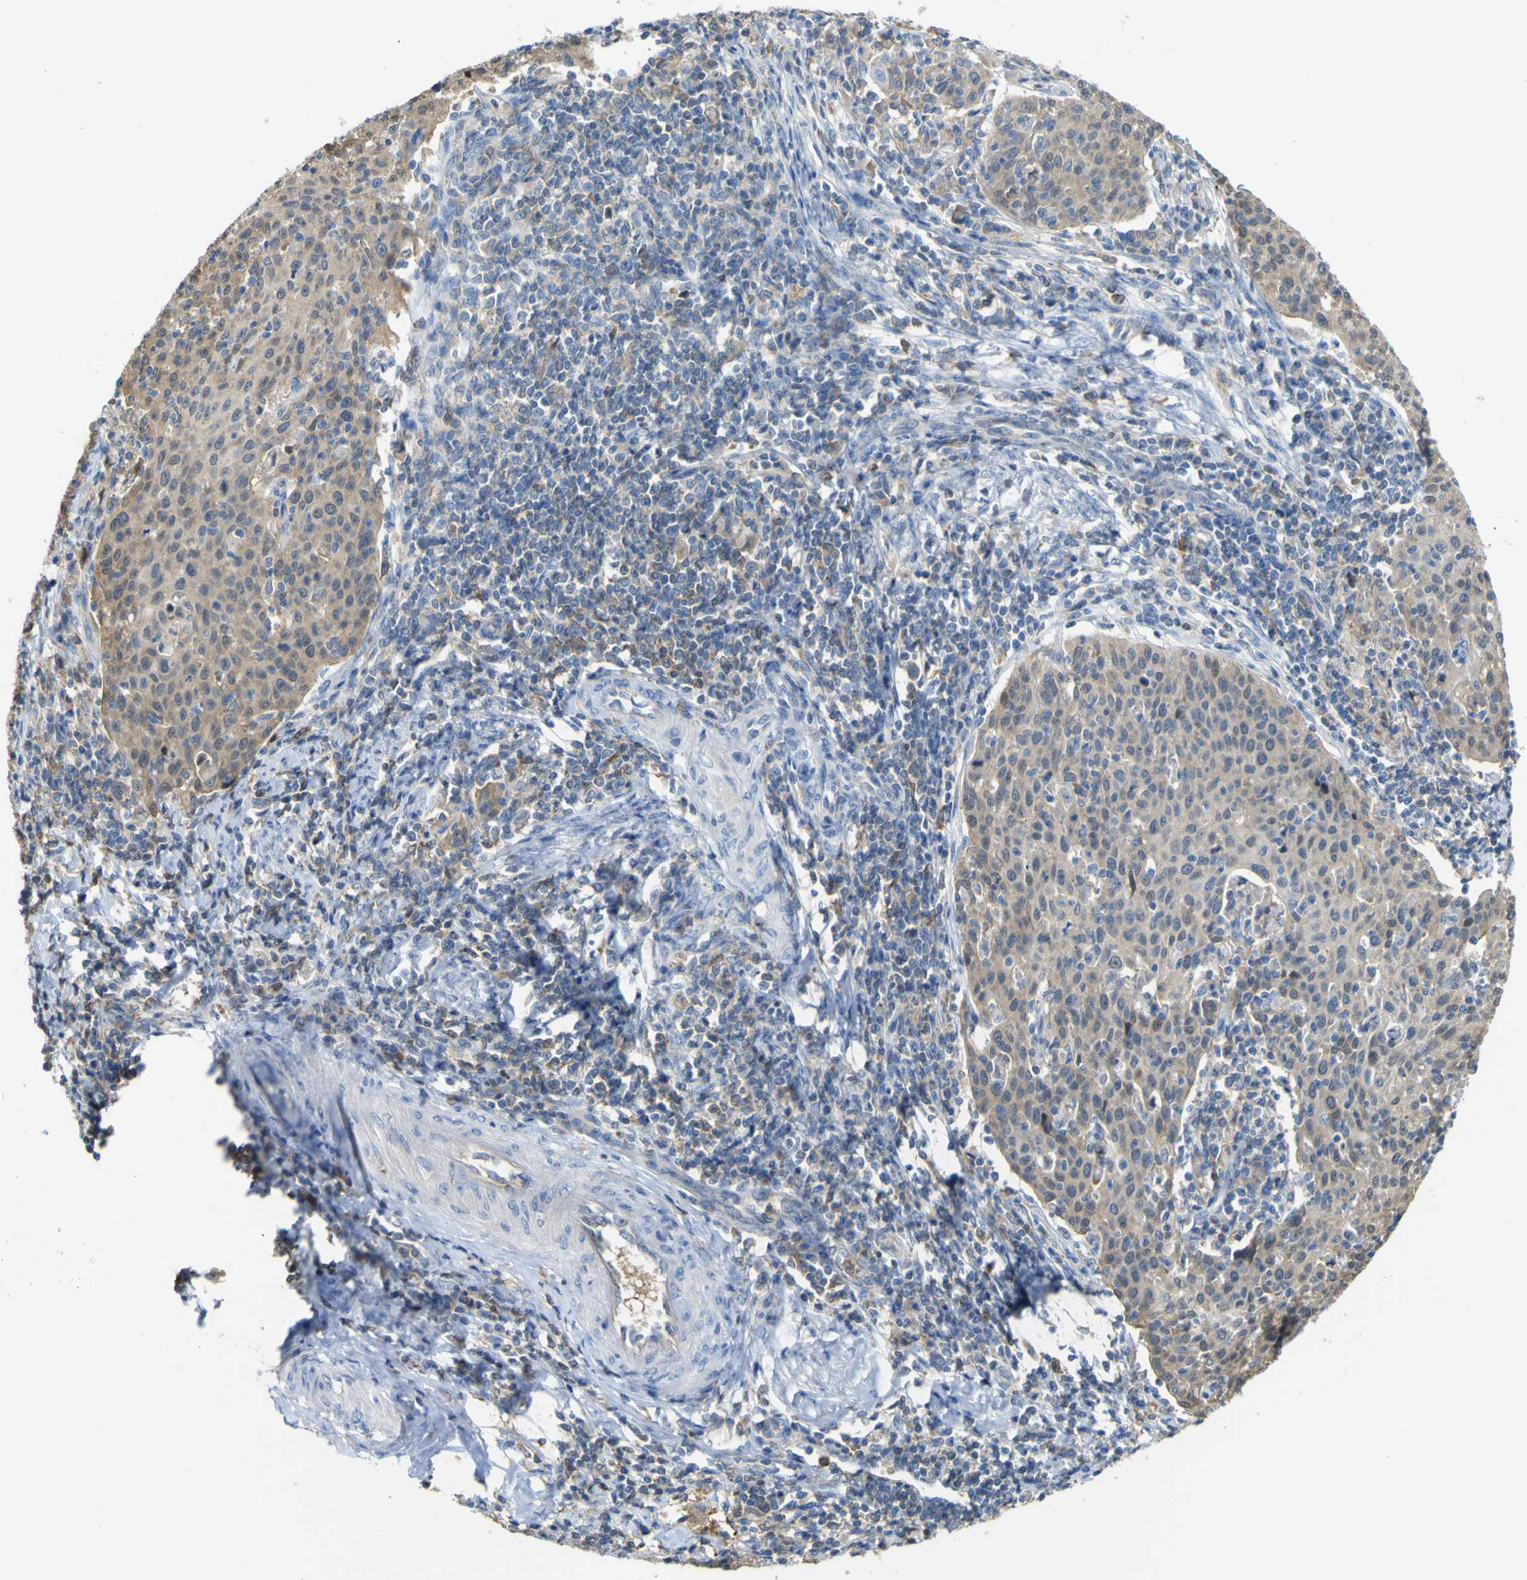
{"staining": {"intensity": "moderate", "quantity": ">75%", "location": "cytoplasmic/membranous"}, "tissue": "cervical cancer", "cell_type": "Tumor cells", "image_type": "cancer", "snomed": [{"axis": "morphology", "description": "Squamous cell carcinoma, NOS"}, {"axis": "topography", "description": "Cervix"}], "caption": "Cervical squamous cell carcinoma tissue exhibits moderate cytoplasmic/membranous staining in about >75% of tumor cells", "gene": "ABHD3", "patient": {"sex": "female", "age": 38}}